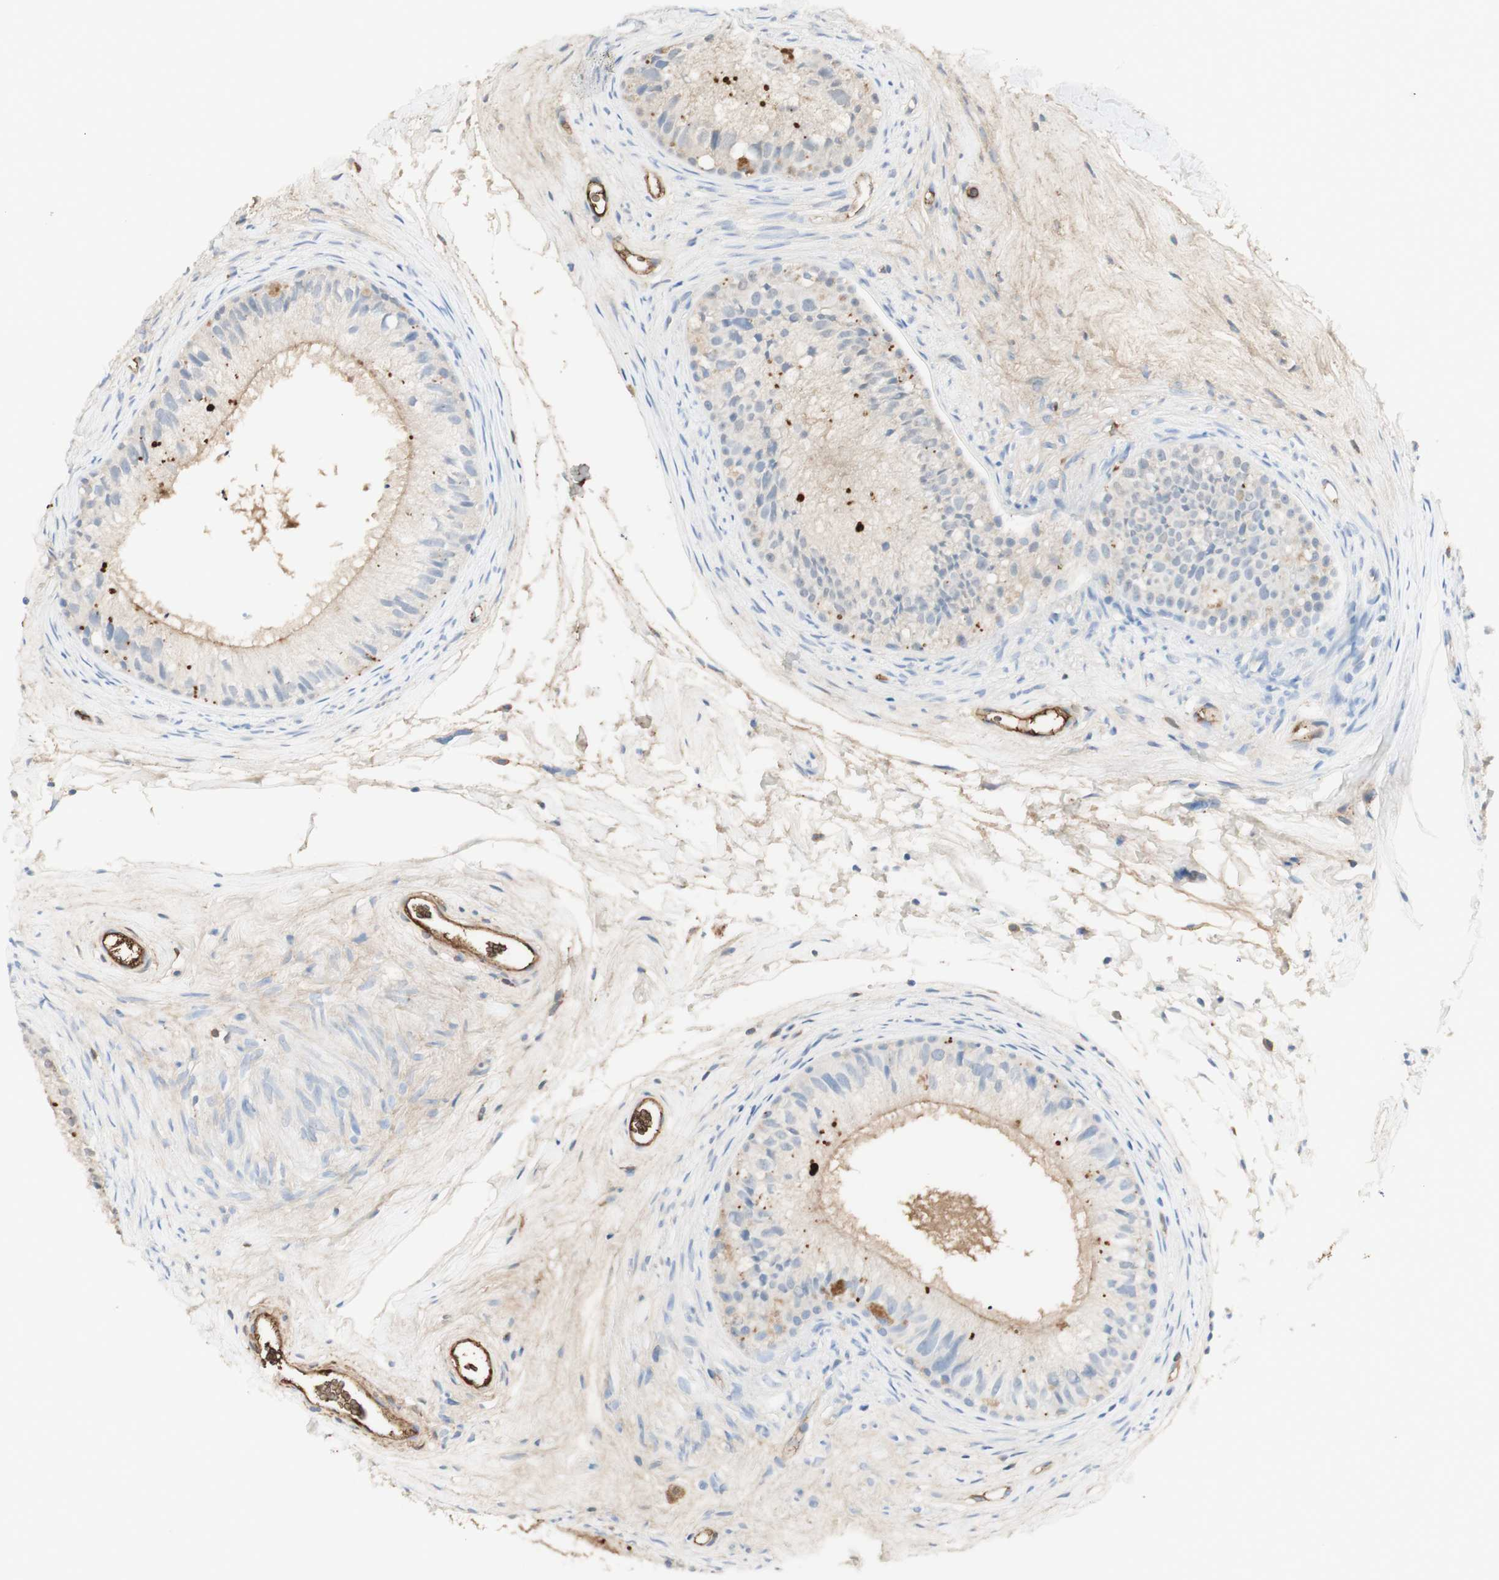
{"staining": {"intensity": "negative", "quantity": "none", "location": "none"}, "tissue": "epididymis", "cell_type": "Glandular cells", "image_type": "normal", "snomed": [{"axis": "morphology", "description": "Normal tissue, NOS"}, {"axis": "topography", "description": "Epididymis"}], "caption": "Immunohistochemical staining of benign human epididymis displays no significant expression in glandular cells.", "gene": "KNG1", "patient": {"sex": "male", "age": 56}}